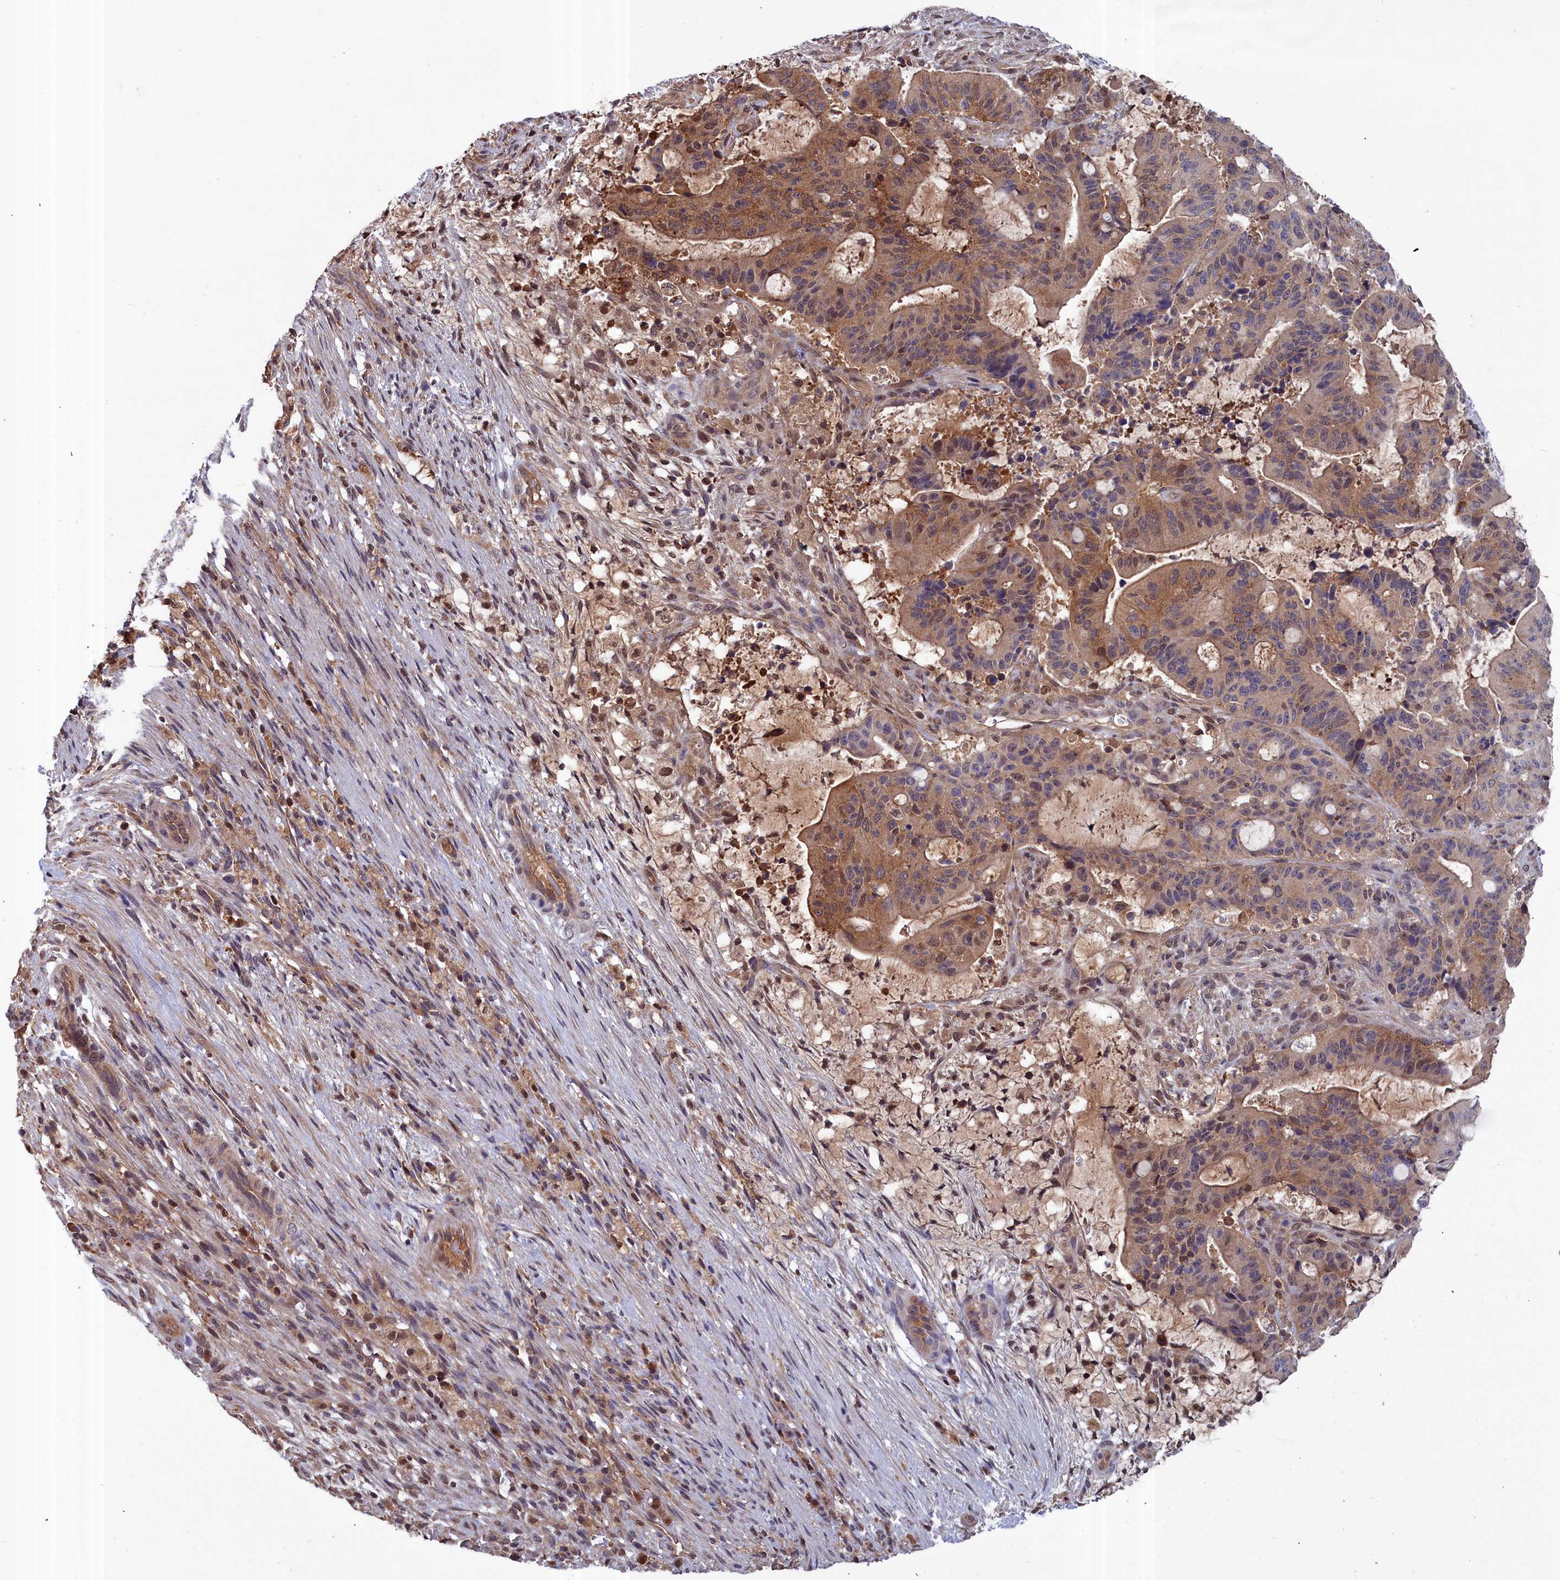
{"staining": {"intensity": "moderate", "quantity": ">75%", "location": "cytoplasmic/membranous,nuclear"}, "tissue": "liver cancer", "cell_type": "Tumor cells", "image_type": "cancer", "snomed": [{"axis": "morphology", "description": "Normal tissue, NOS"}, {"axis": "morphology", "description": "Cholangiocarcinoma"}, {"axis": "topography", "description": "Liver"}, {"axis": "topography", "description": "Peripheral nerve tissue"}], "caption": "The photomicrograph shows a brown stain indicating the presence of a protein in the cytoplasmic/membranous and nuclear of tumor cells in cholangiocarcinoma (liver). The protein is stained brown, and the nuclei are stained in blue (DAB (3,3'-diaminobenzidine) IHC with brightfield microscopy, high magnification).", "gene": "GFRA2", "patient": {"sex": "female", "age": 73}}